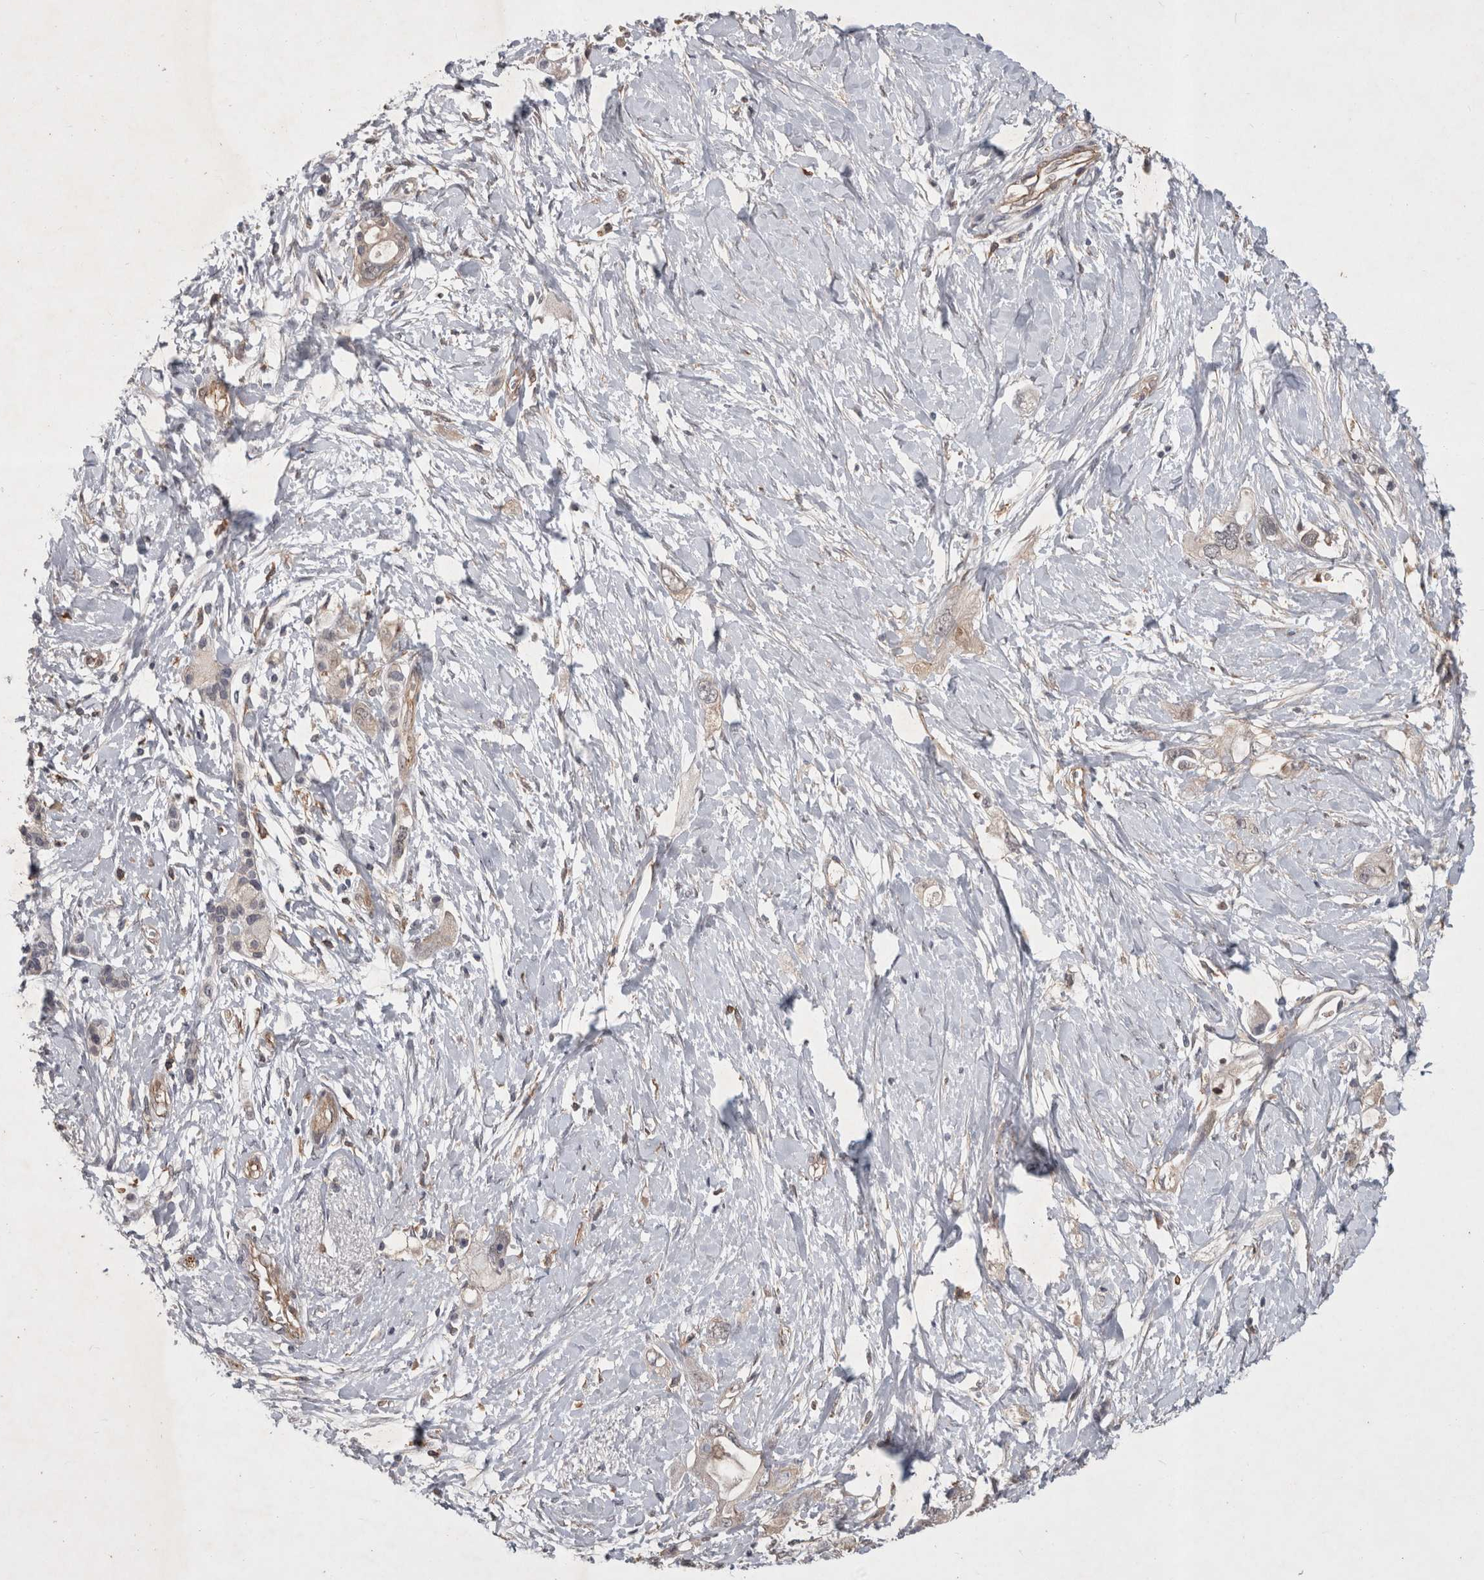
{"staining": {"intensity": "negative", "quantity": "none", "location": "none"}, "tissue": "pancreatic cancer", "cell_type": "Tumor cells", "image_type": "cancer", "snomed": [{"axis": "morphology", "description": "Adenocarcinoma, NOS"}, {"axis": "topography", "description": "Pancreas"}], "caption": "Tumor cells are negative for protein expression in human adenocarcinoma (pancreatic).", "gene": "SPATA48", "patient": {"sex": "female", "age": 56}}